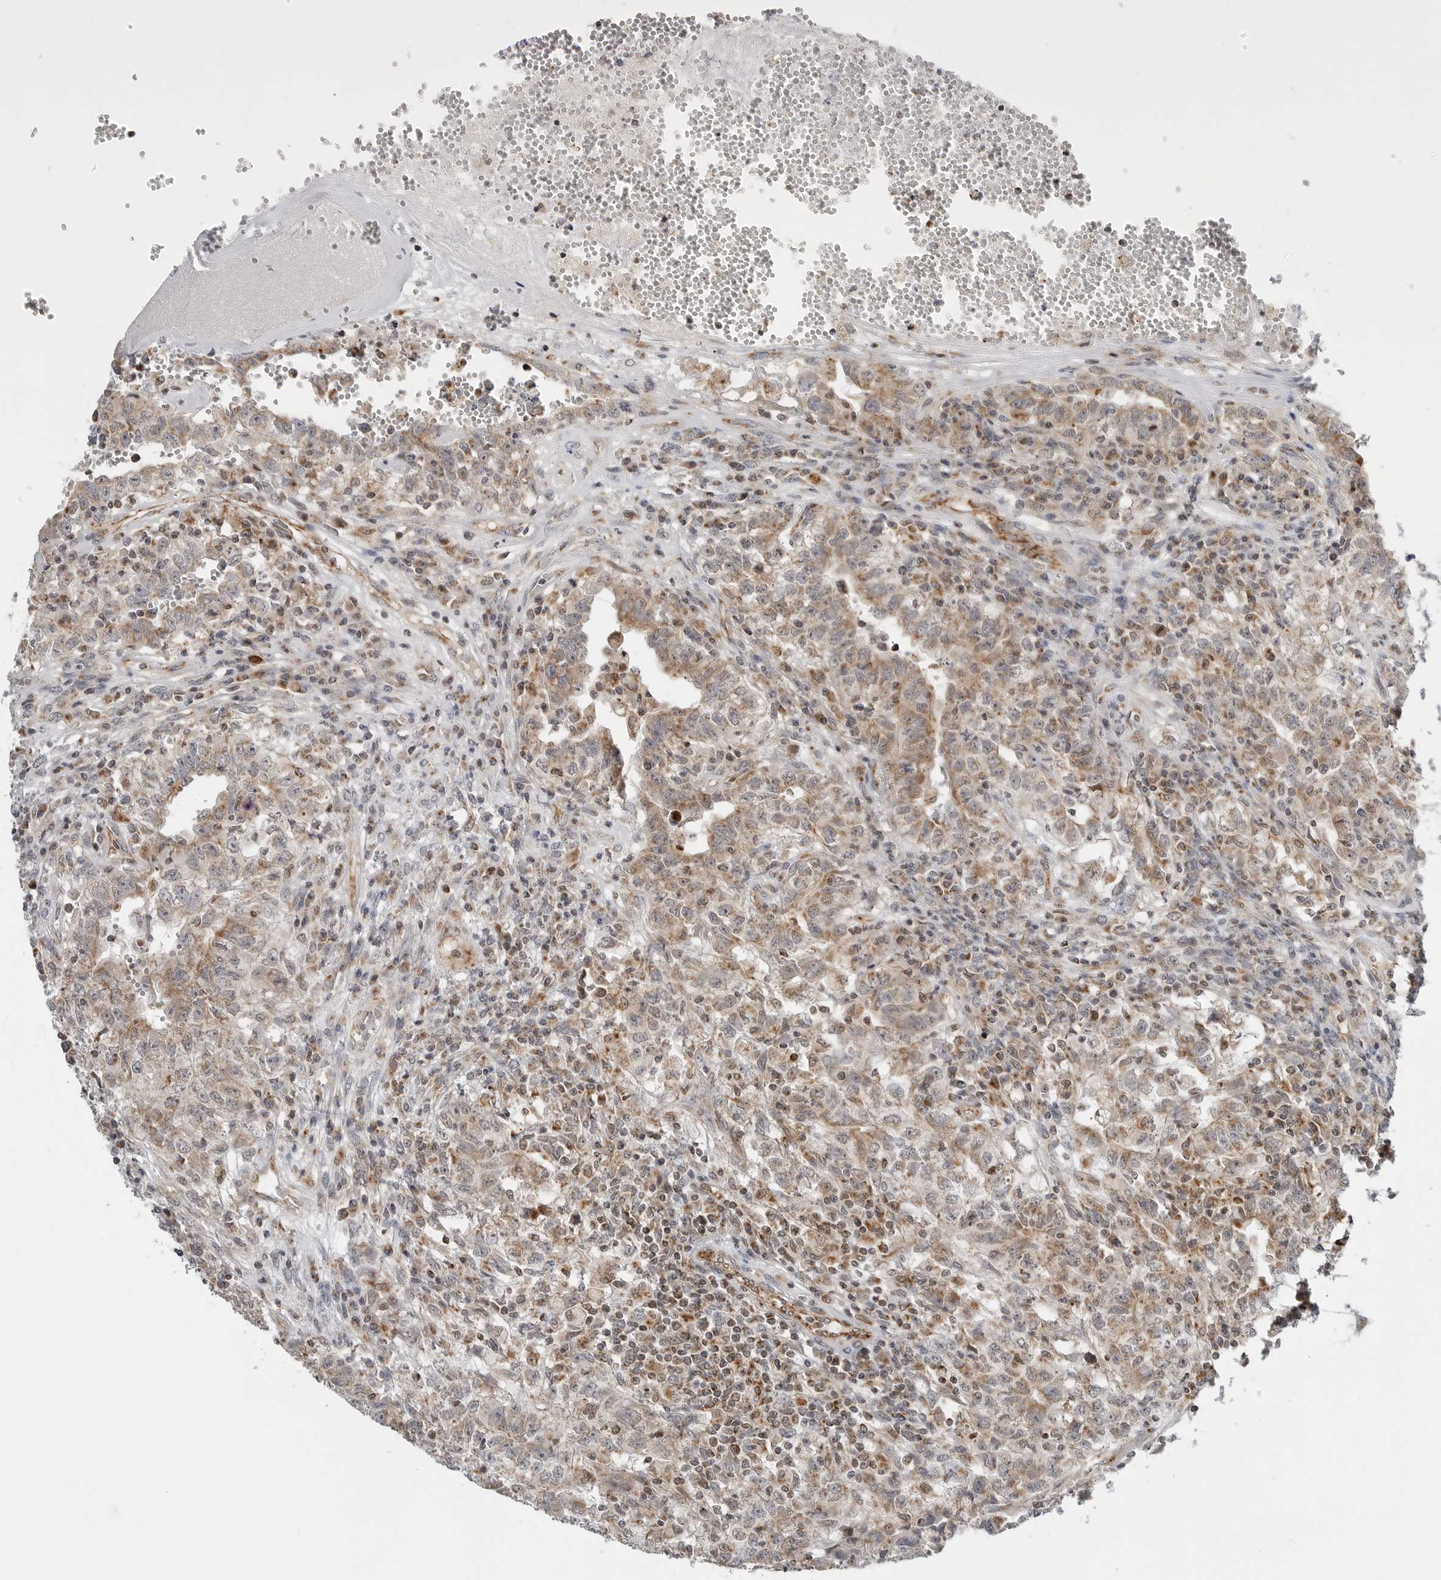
{"staining": {"intensity": "weak", "quantity": ">75%", "location": "cytoplasmic/membranous"}, "tissue": "testis cancer", "cell_type": "Tumor cells", "image_type": "cancer", "snomed": [{"axis": "morphology", "description": "Carcinoma, Embryonal, NOS"}, {"axis": "topography", "description": "Testis"}], "caption": "Immunohistochemical staining of embryonal carcinoma (testis) displays low levels of weak cytoplasmic/membranous positivity in about >75% of tumor cells.", "gene": "PEX2", "patient": {"sex": "male", "age": 26}}